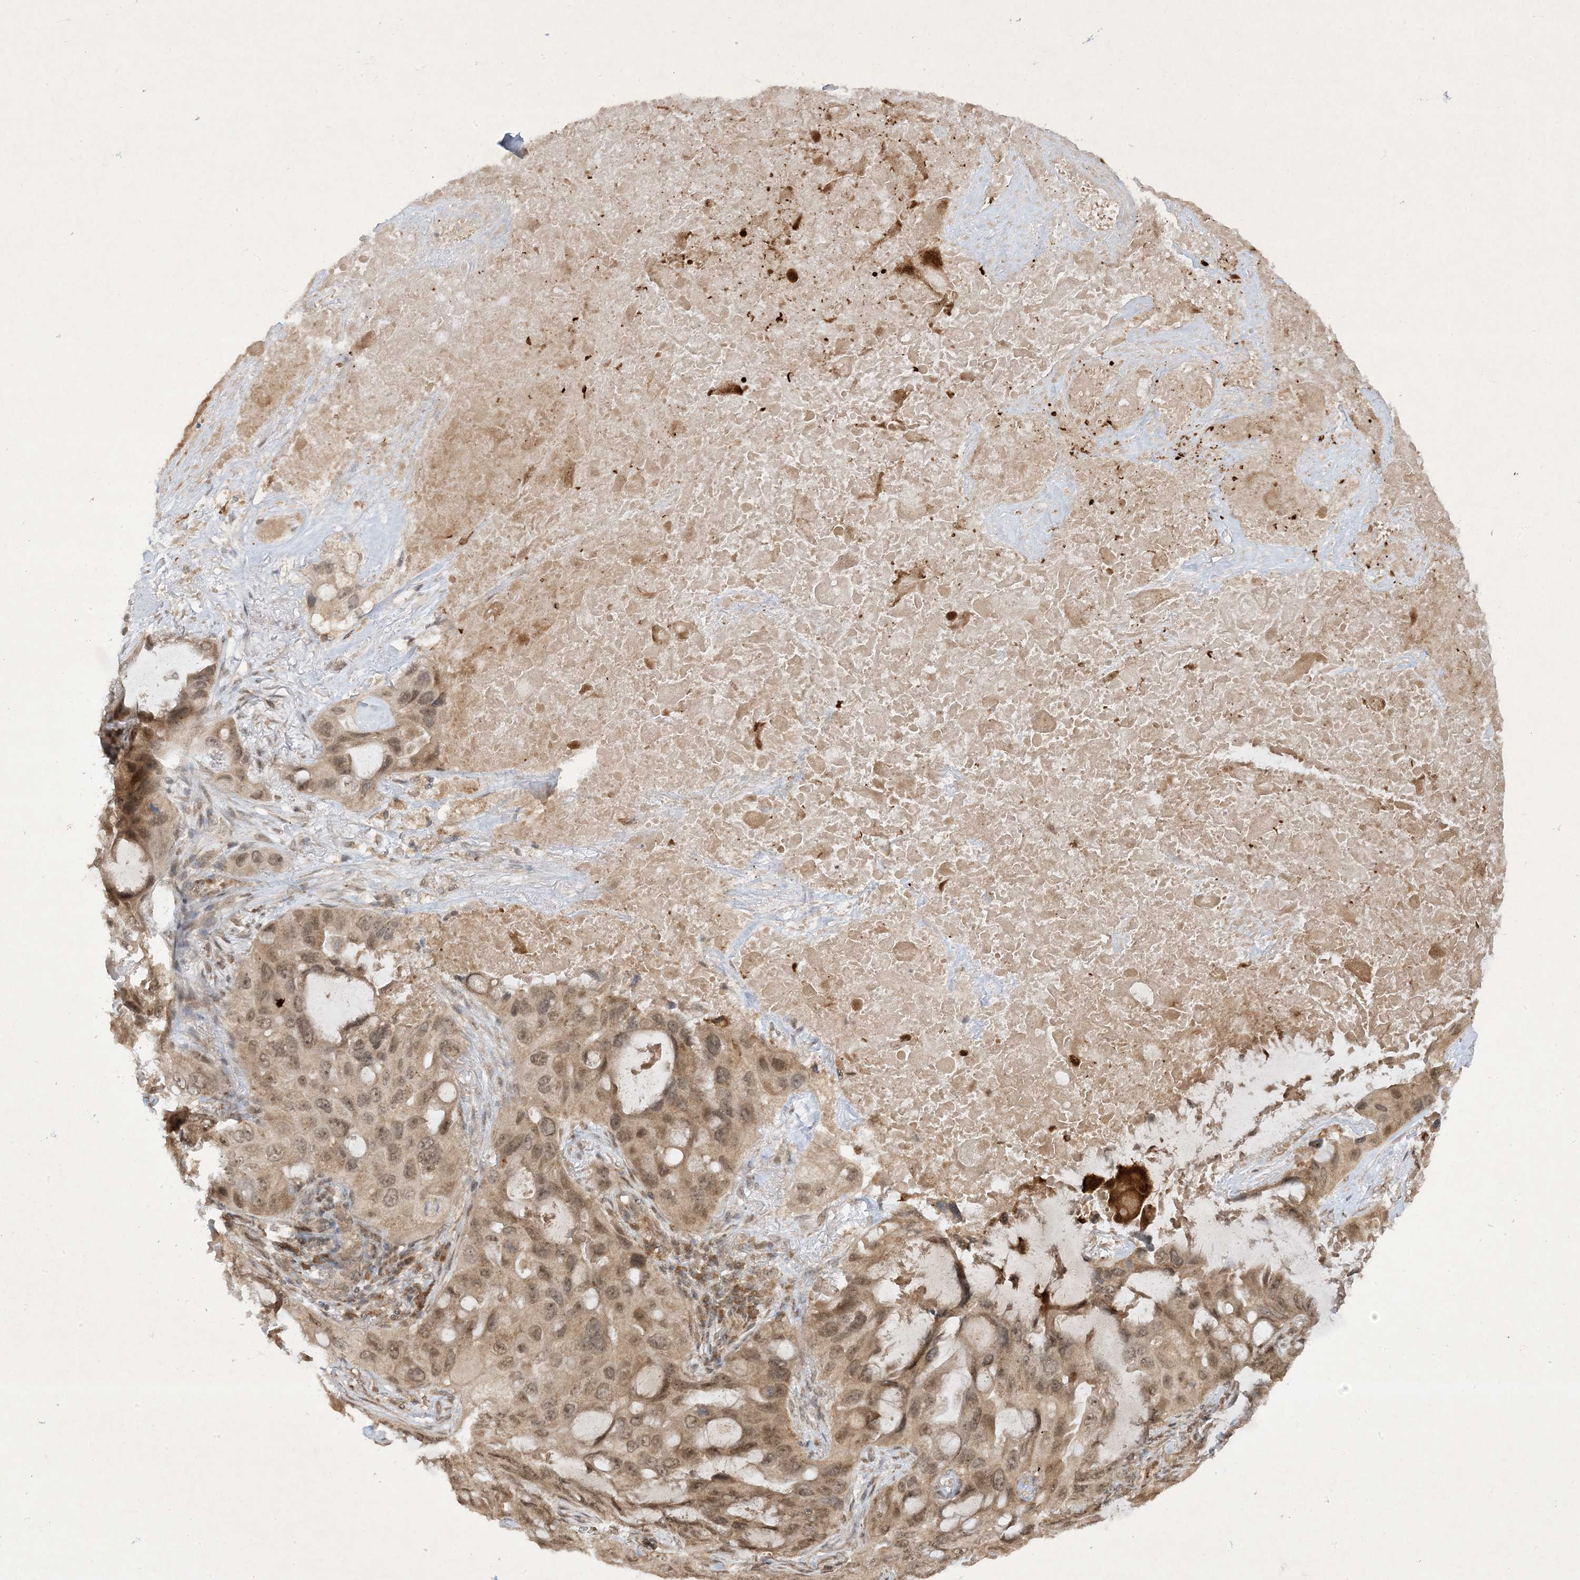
{"staining": {"intensity": "moderate", "quantity": ">75%", "location": "cytoplasmic/membranous,nuclear"}, "tissue": "lung cancer", "cell_type": "Tumor cells", "image_type": "cancer", "snomed": [{"axis": "morphology", "description": "Squamous cell carcinoma, NOS"}, {"axis": "topography", "description": "Lung"}], "caption": "The micrograph reveals staining of lung cancer (squamous cell carcinoma), revealing moderate cytoplasmic/membranous and nuclear protein expression (brown color) within tumor cells. The staining is performed using DAB brown chromogen to label protein expression. The nuclei are counter-stained blue using hematoxylin.", "gene": "ZNF213", "patient": {"sex": "female", "age": 73}}